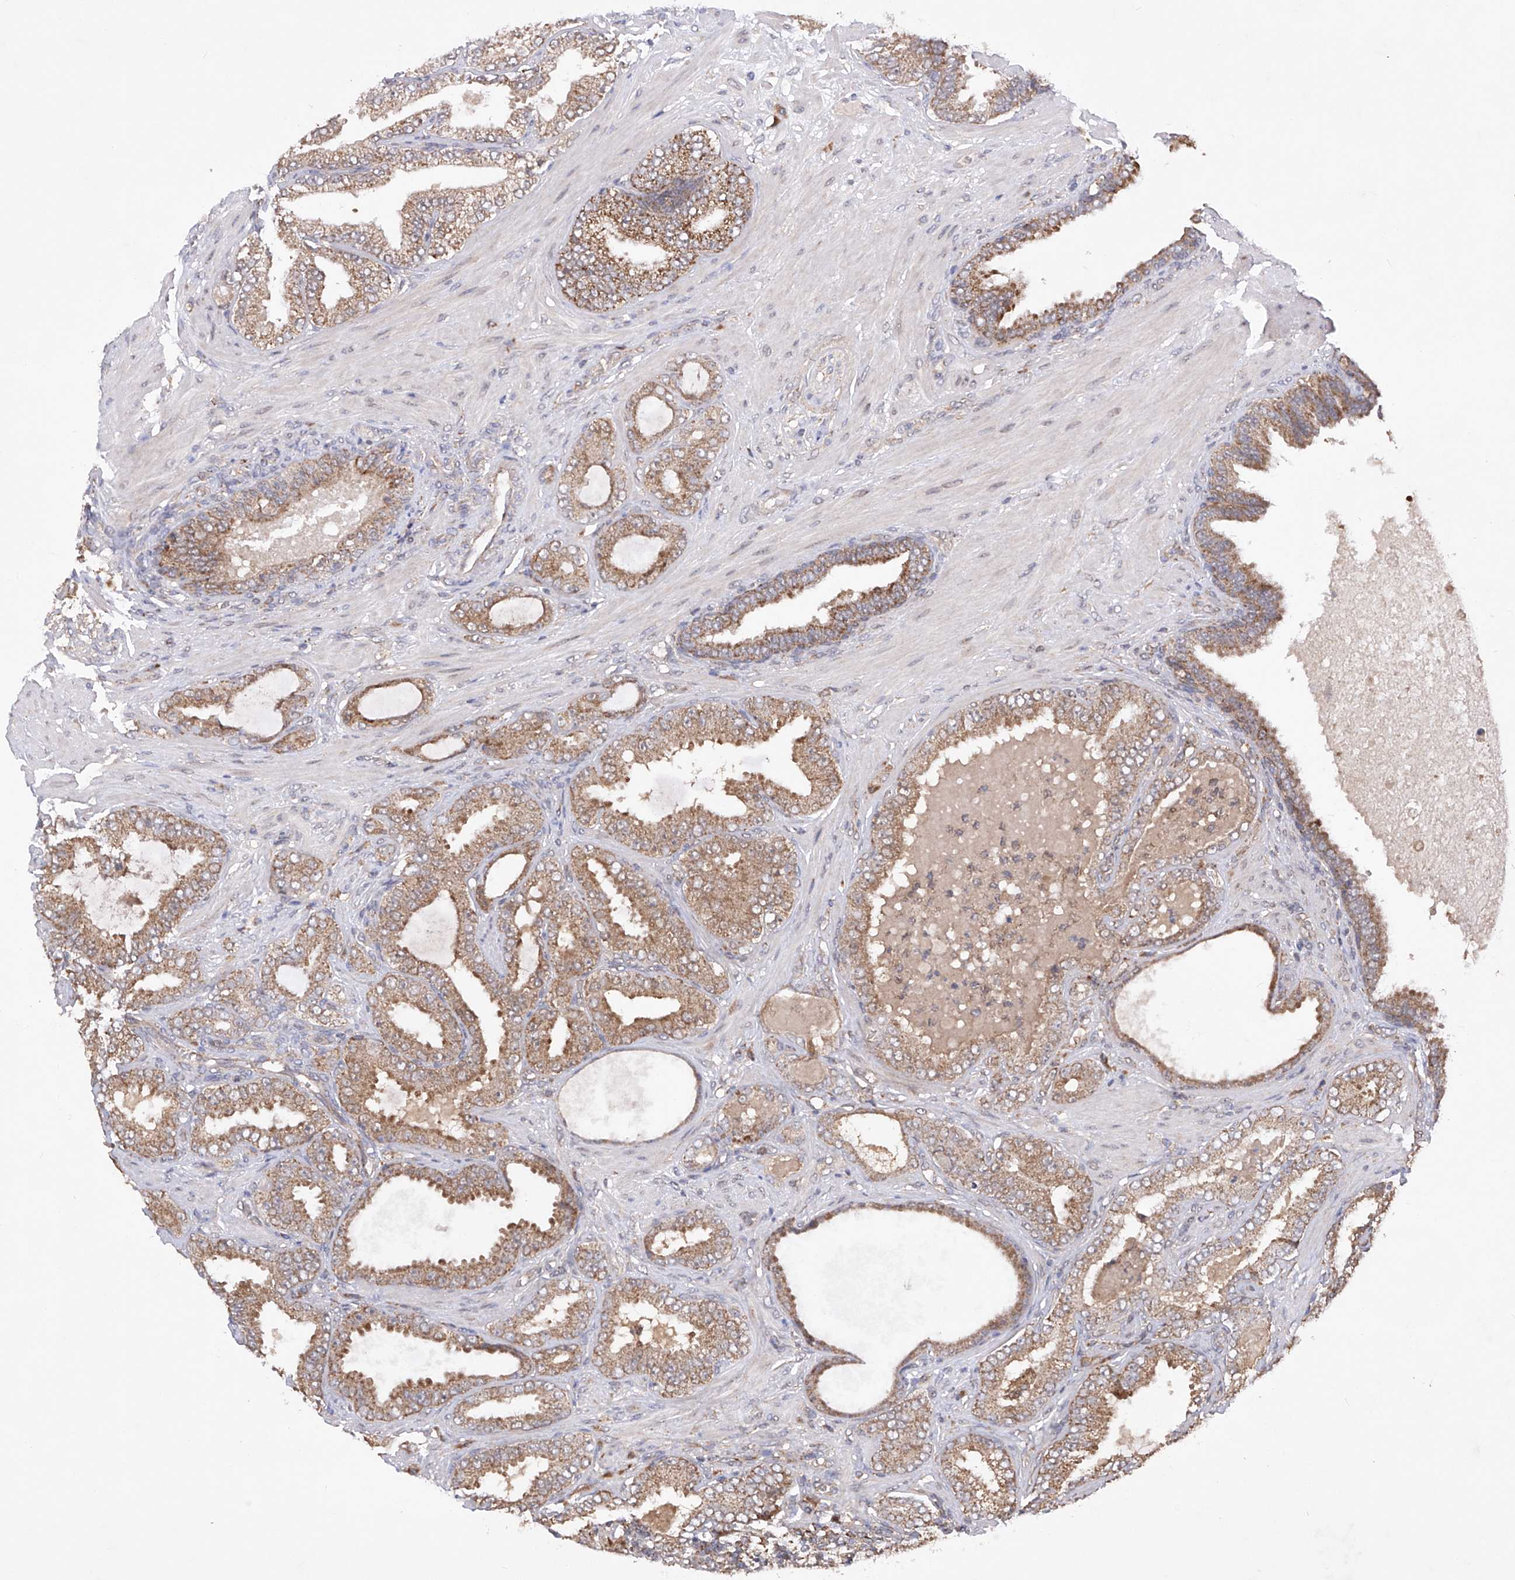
{"staining": {"intensity": "moderate", "quantity": ">75%", "location": "cytoplasmic/membranous"}, "tissue": "prostate cancer", "cell_type": "Tumor cells", "image_type": "cancer", "snomed": [{"axis": "morphology", "description": "Adenocarcinoma, Low grade"}, {"axis": "topography", "description": "Prostate"}], "caption": "High-power microscopy captured an IHC photomicrograph of prostate adenocarcinoma (low-grade), revealing moderate cytoplasmic/membranous expression in about >75% of tumor cells.", "gene": "SDHAF4", "patient": {"sex": "male", "age": 63}}